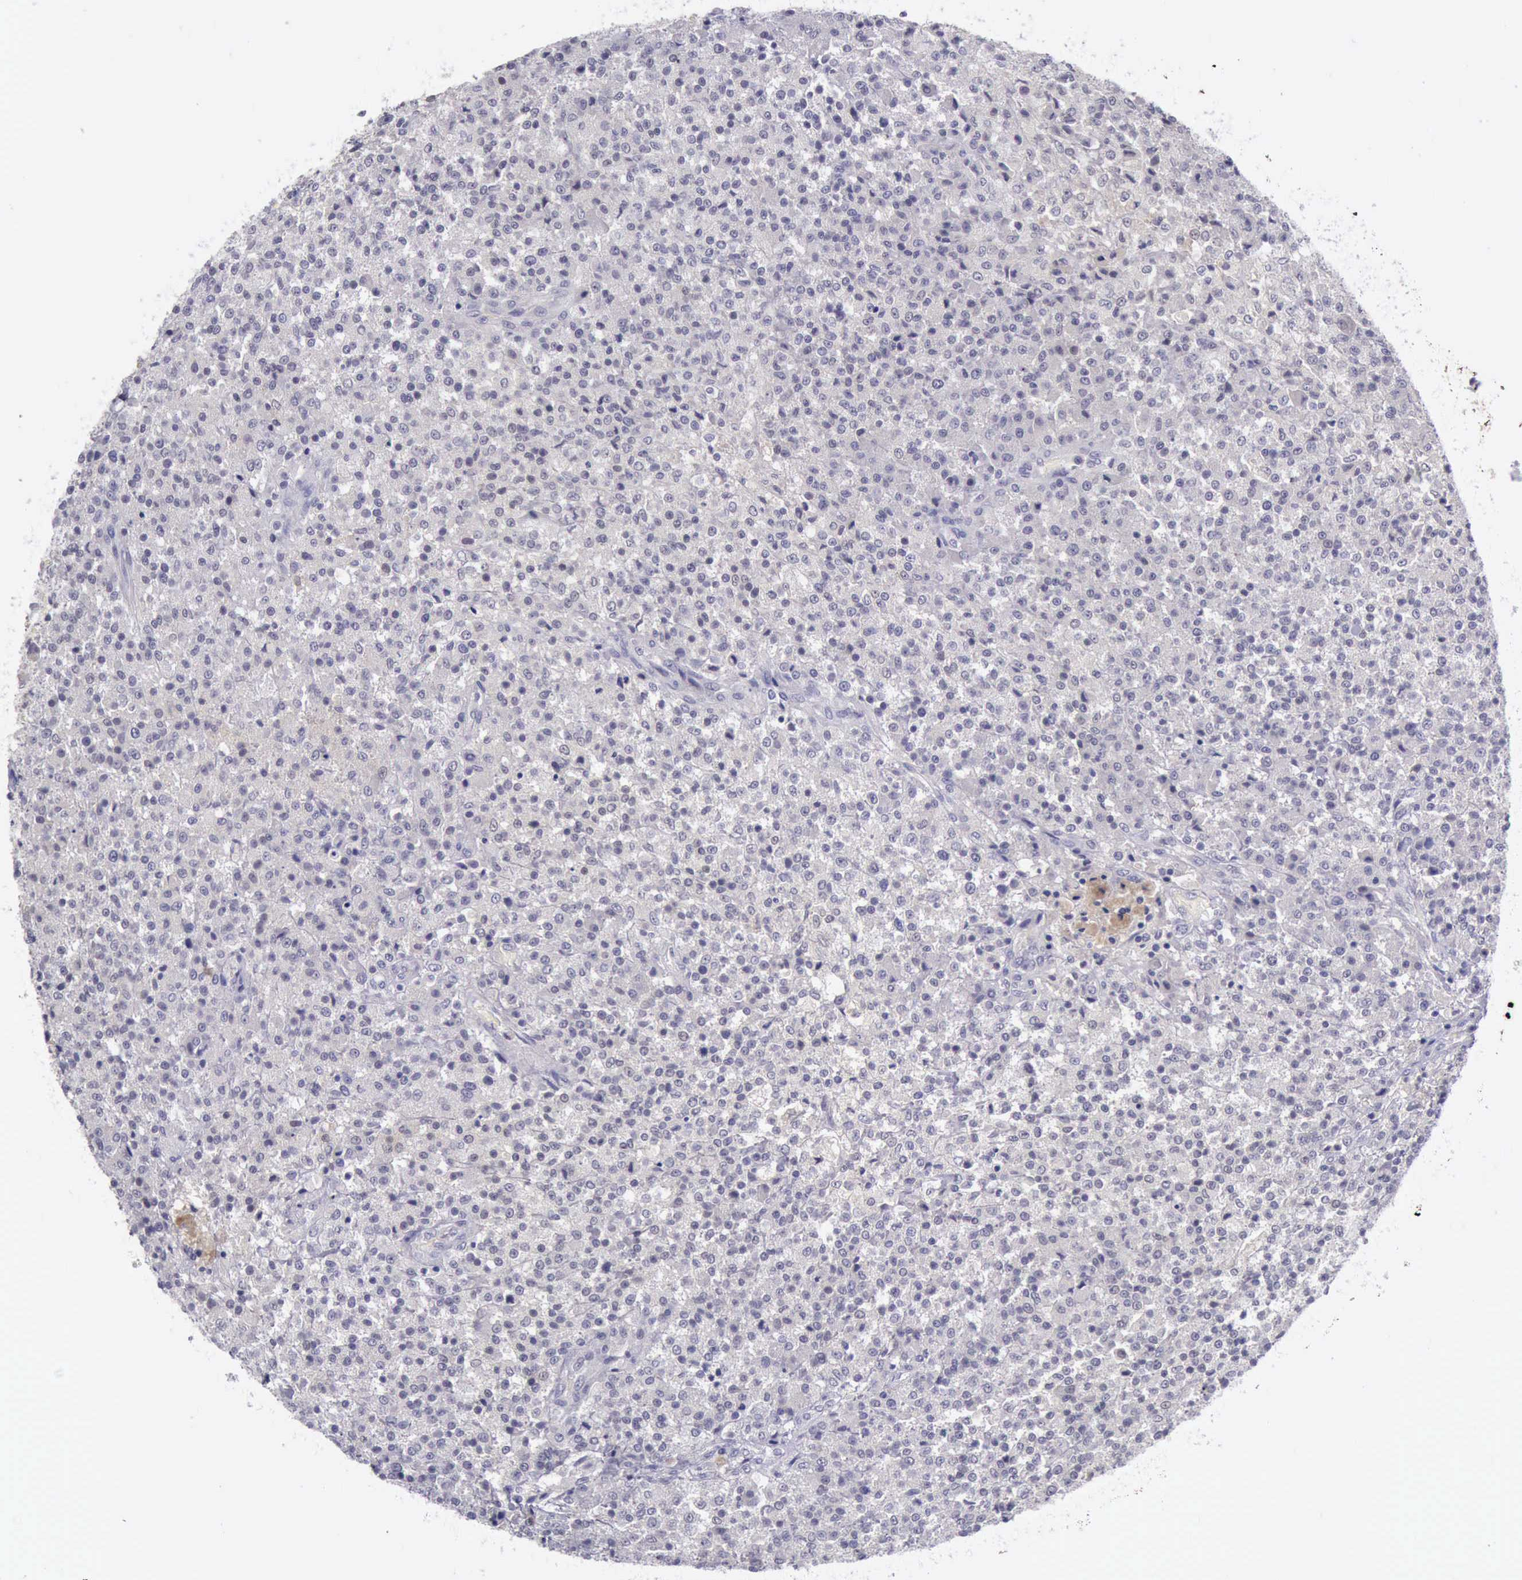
{"staining": {"intensity": "negative", "quantity": "none", "location": "none"}, "tissue": "testis cancer", "cell_type": "Tumor cells", "image_type": "cancer", "snomed": [{"axis": "morphology", "description": "Seminoma, NOS"}, {"axis": "topography", "description": "Testis"}], "caption": "The IHC histopathology image has no significant positivity in tumor cells of testis cancer tissue.", "gene": "ARNT2", "patient": {"sex": "male", "age": 59}}